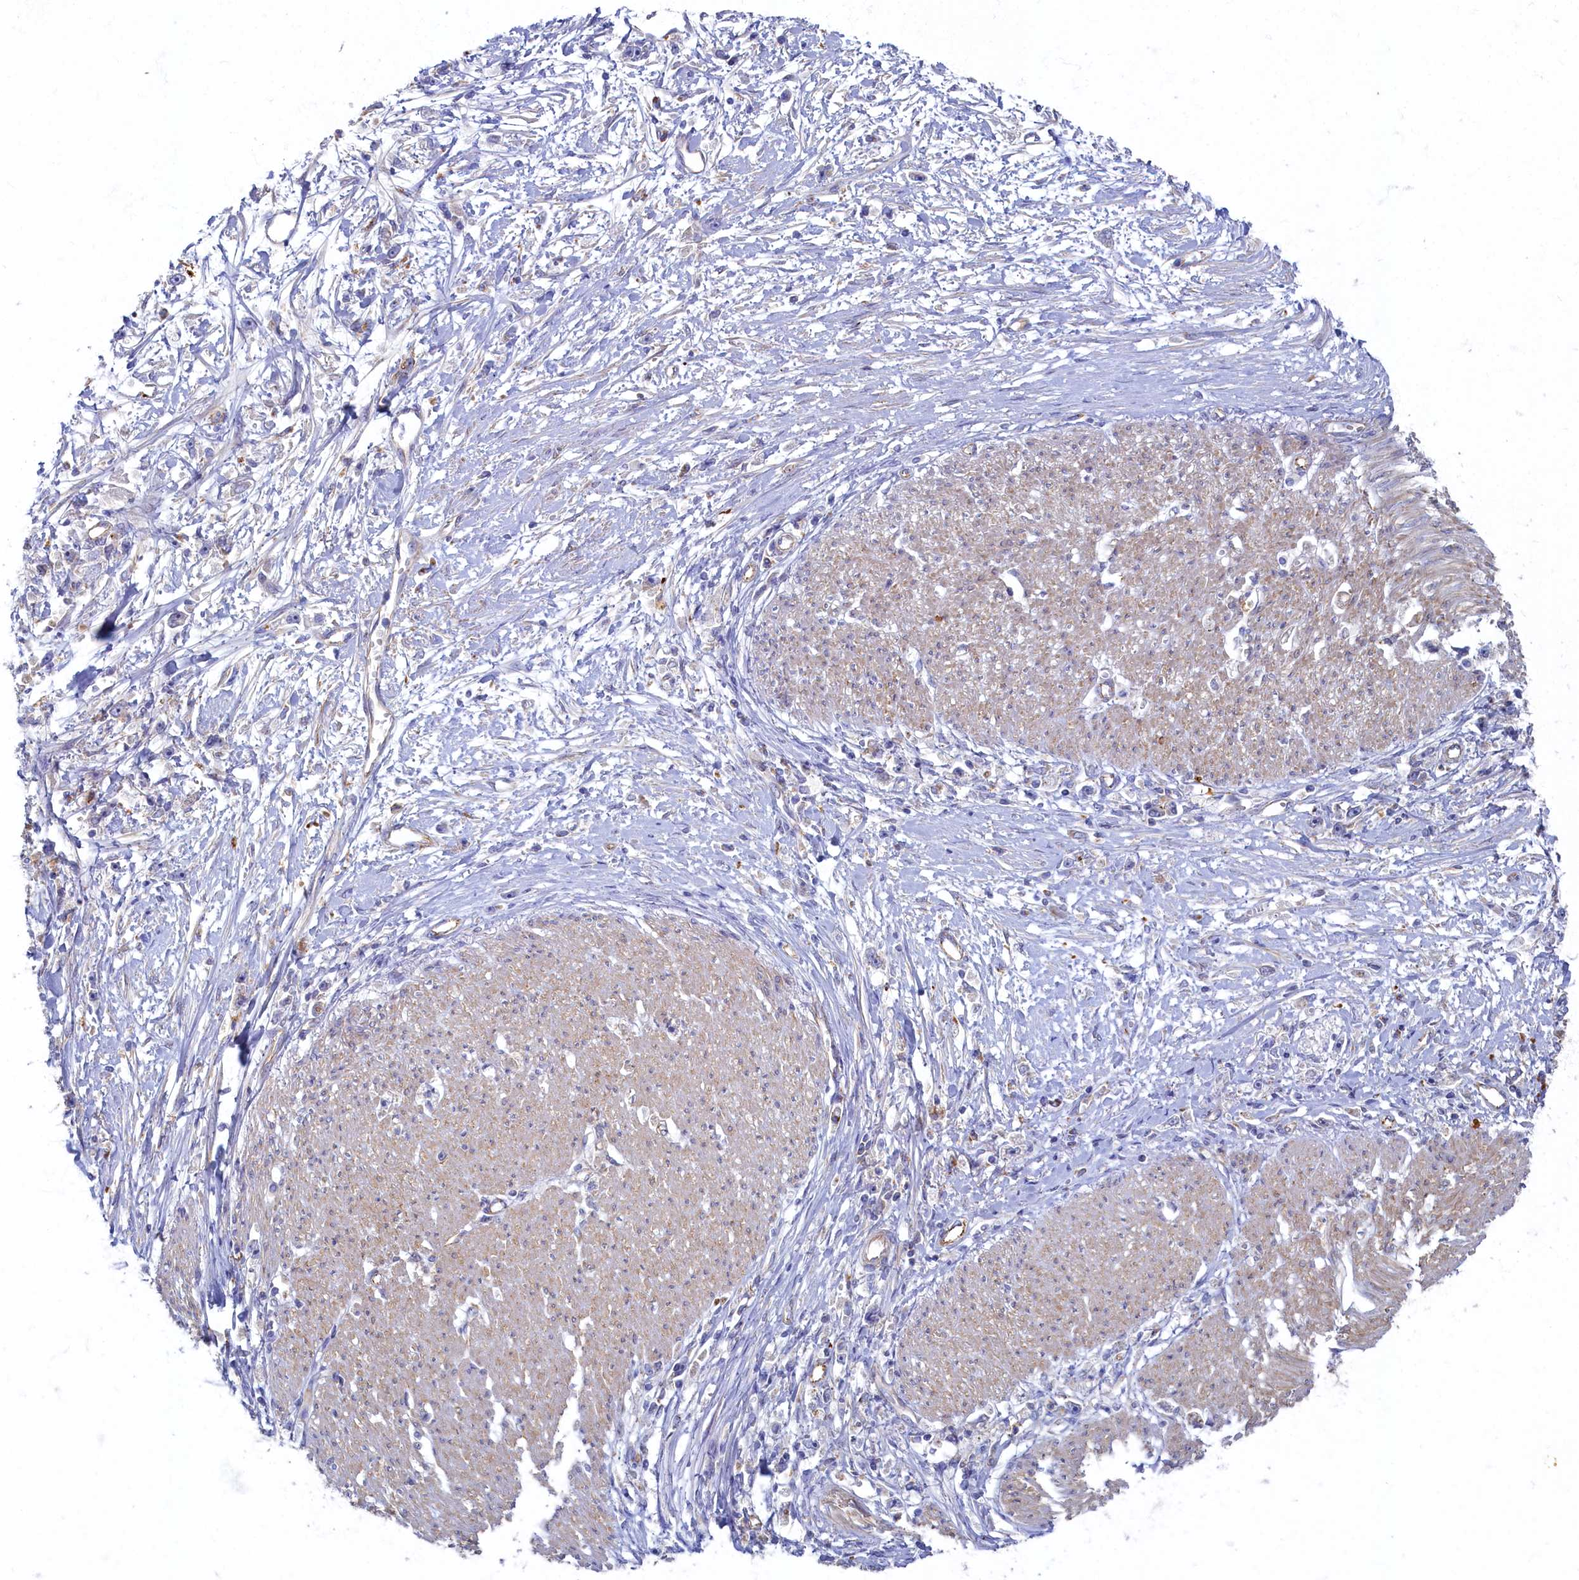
{"staining": {"intensity": "negative", "quantity": "none", "location": "none"}, "tissue": "stomach cancer", "cell_type": "Tumor cells", "image_type": "cancer", "snomed": [{"axis": "morphology", "description": "Adenocarcinoma, NOS"}, {"axis": "topography", "description": "Stomach"}], "caption": "Tumor cells show no significant protein positivity in adenocarcinoma (stomach).", "gene": "PSMG2", "patient": {"sex": "female", "age": 59}}